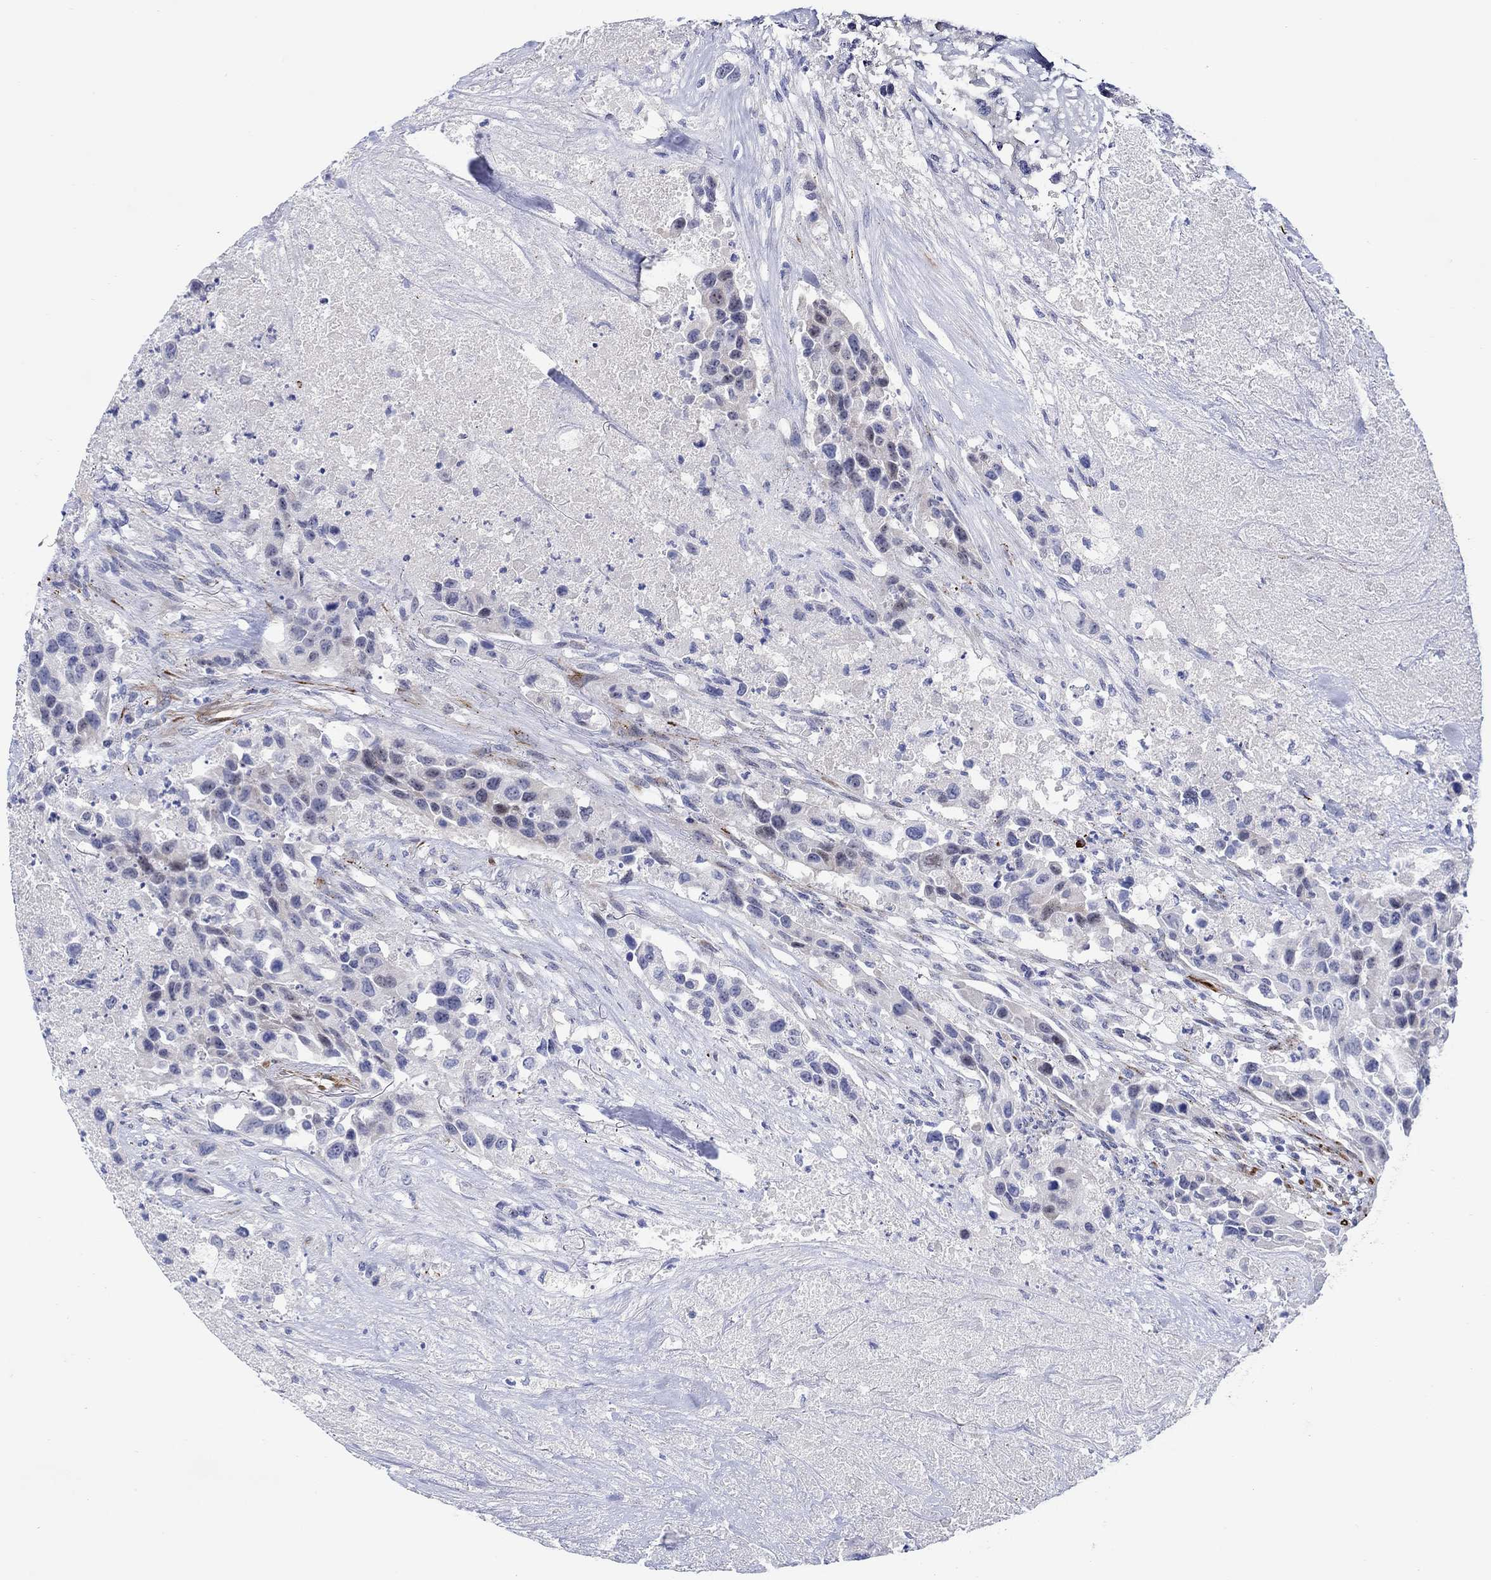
{"staining": {"intensity": "negative", "quantity": "none", "location": "none"}, "tissue": "urothelial cancer", "cell_type": "Tumor cells", "image_type": "cancer", "snomed": [{"axis": "morphology", "description": "Urothelial carcinoma, High grade"}, {"axis": "topography", "description": "Urinary bladder"}], "caption": "An immunohistochemistry (IHC) image of urothelial carcinoma (high-grade) is shown. There is no staining in tumor cells of urothelial carcinoma (high-grade). Nuclei are stained in blue.", "gene": "KSR2", "patient": {"sex": "female", "age": 73}}